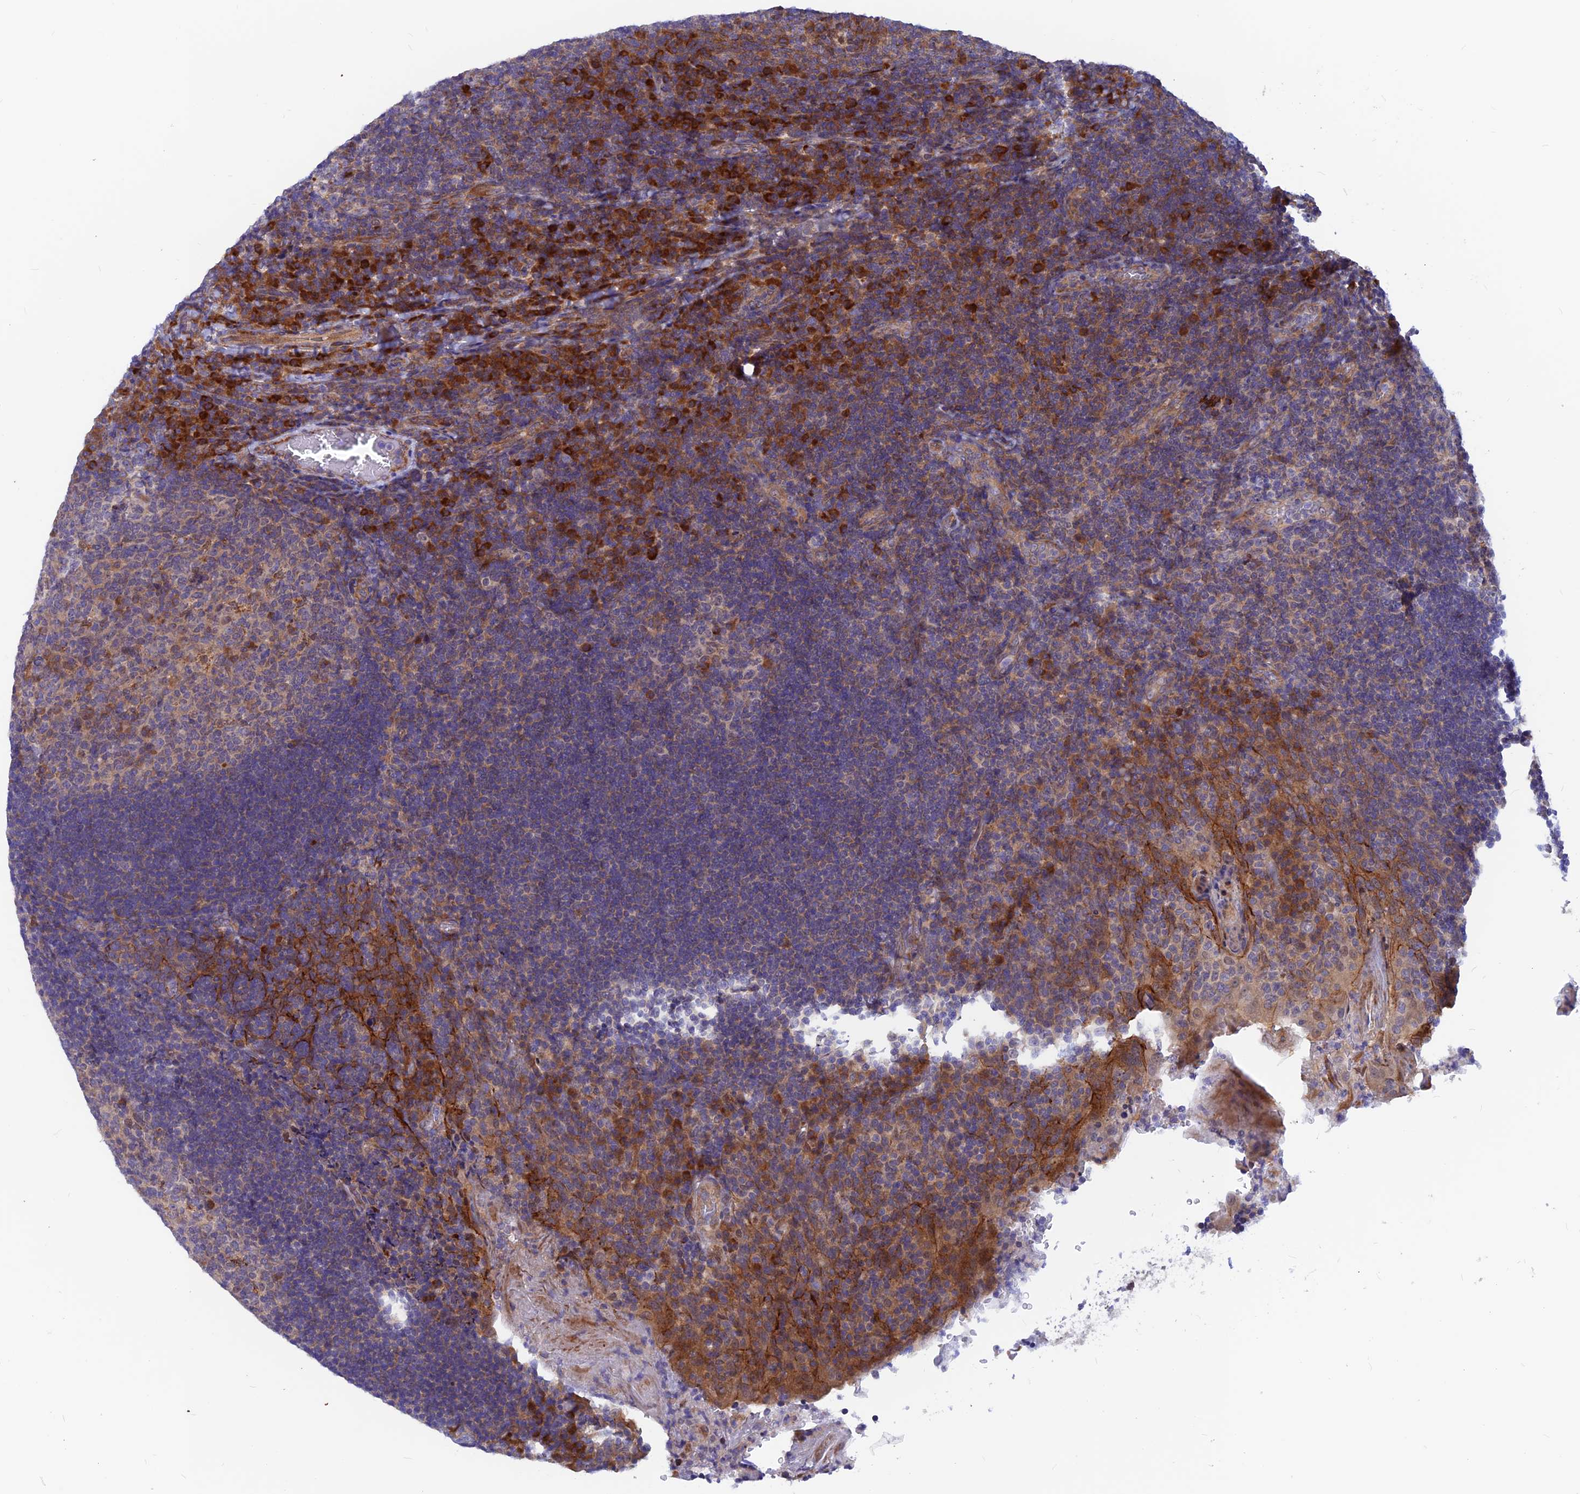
{"staining": {"intensity": "moderate", "quantity": "<25%", "location": "cytoplasmic/membranous"}, "tissue": "tonsil", "cell_type": "Germinal center cells", "image_type": "normal", "snomed": [{"axis": "morphology", "description": "Normal tissue, NOS"}, {"axis": "topography", "description": "Tonsil"}], "caption": "This histopathology image exhibits immunohistochemistry staining of benign human tonsil, with low moderate cytoplasmic/membranous expression in about <25% of germinal center cells.", "gene": "DNAJC16", "patient": {"sex": "male", "age": 17}}